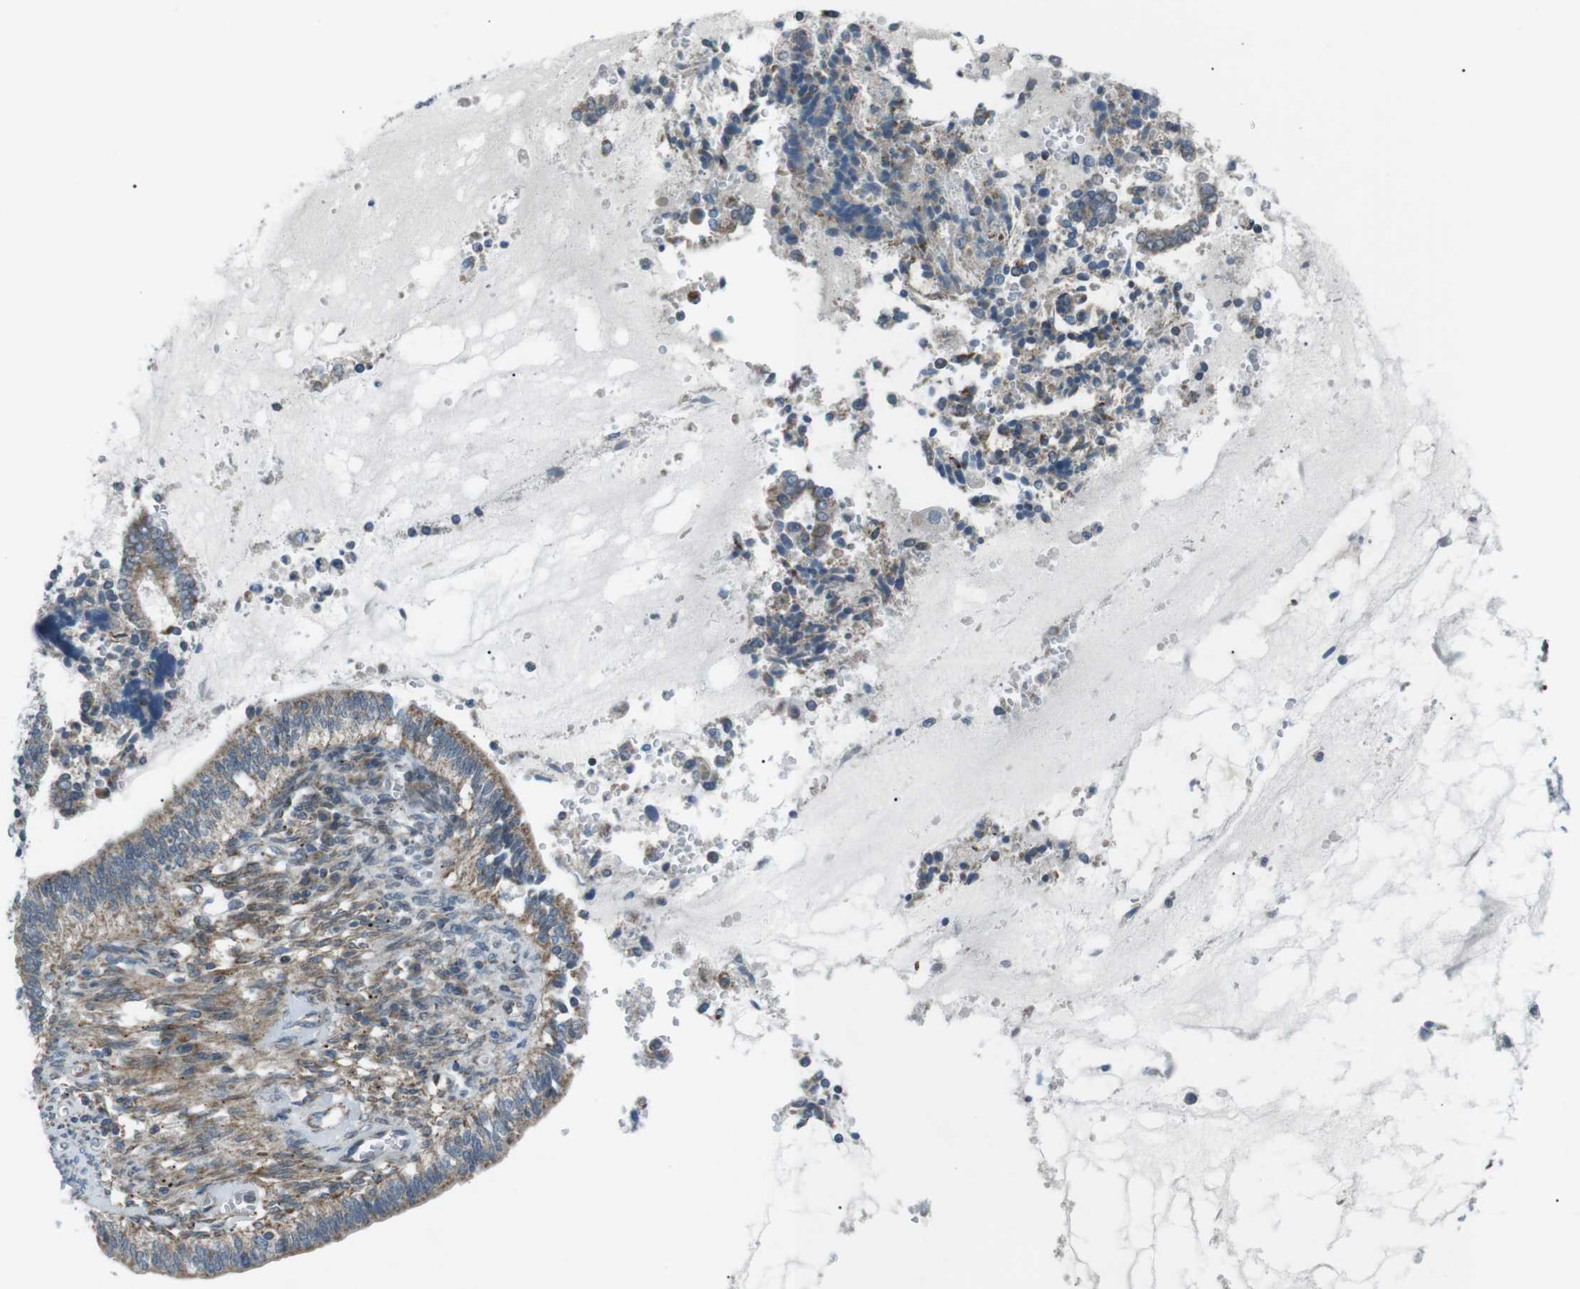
{"staining": {"intensity": "weak", "quantity": ">75%", "location": "cytoplasmic/membranous"}, "tissue": "cervical cancer", "cell_type": "Tumor cells", "image_type": "cancer", "snomed": [{"axis": "morphology", "description": "Adenocarcinoma, NOS"}, {"axis": "topography", "description": "Cervix"}], "caption": "This image demonstrates IHC staining of human cervical cancer, with low weak cytoplasmic/membranous positivity in approximately >75% of tumor cells.", "gene": "ARID5B", "patient": {"sex": "female", "age": 44}}